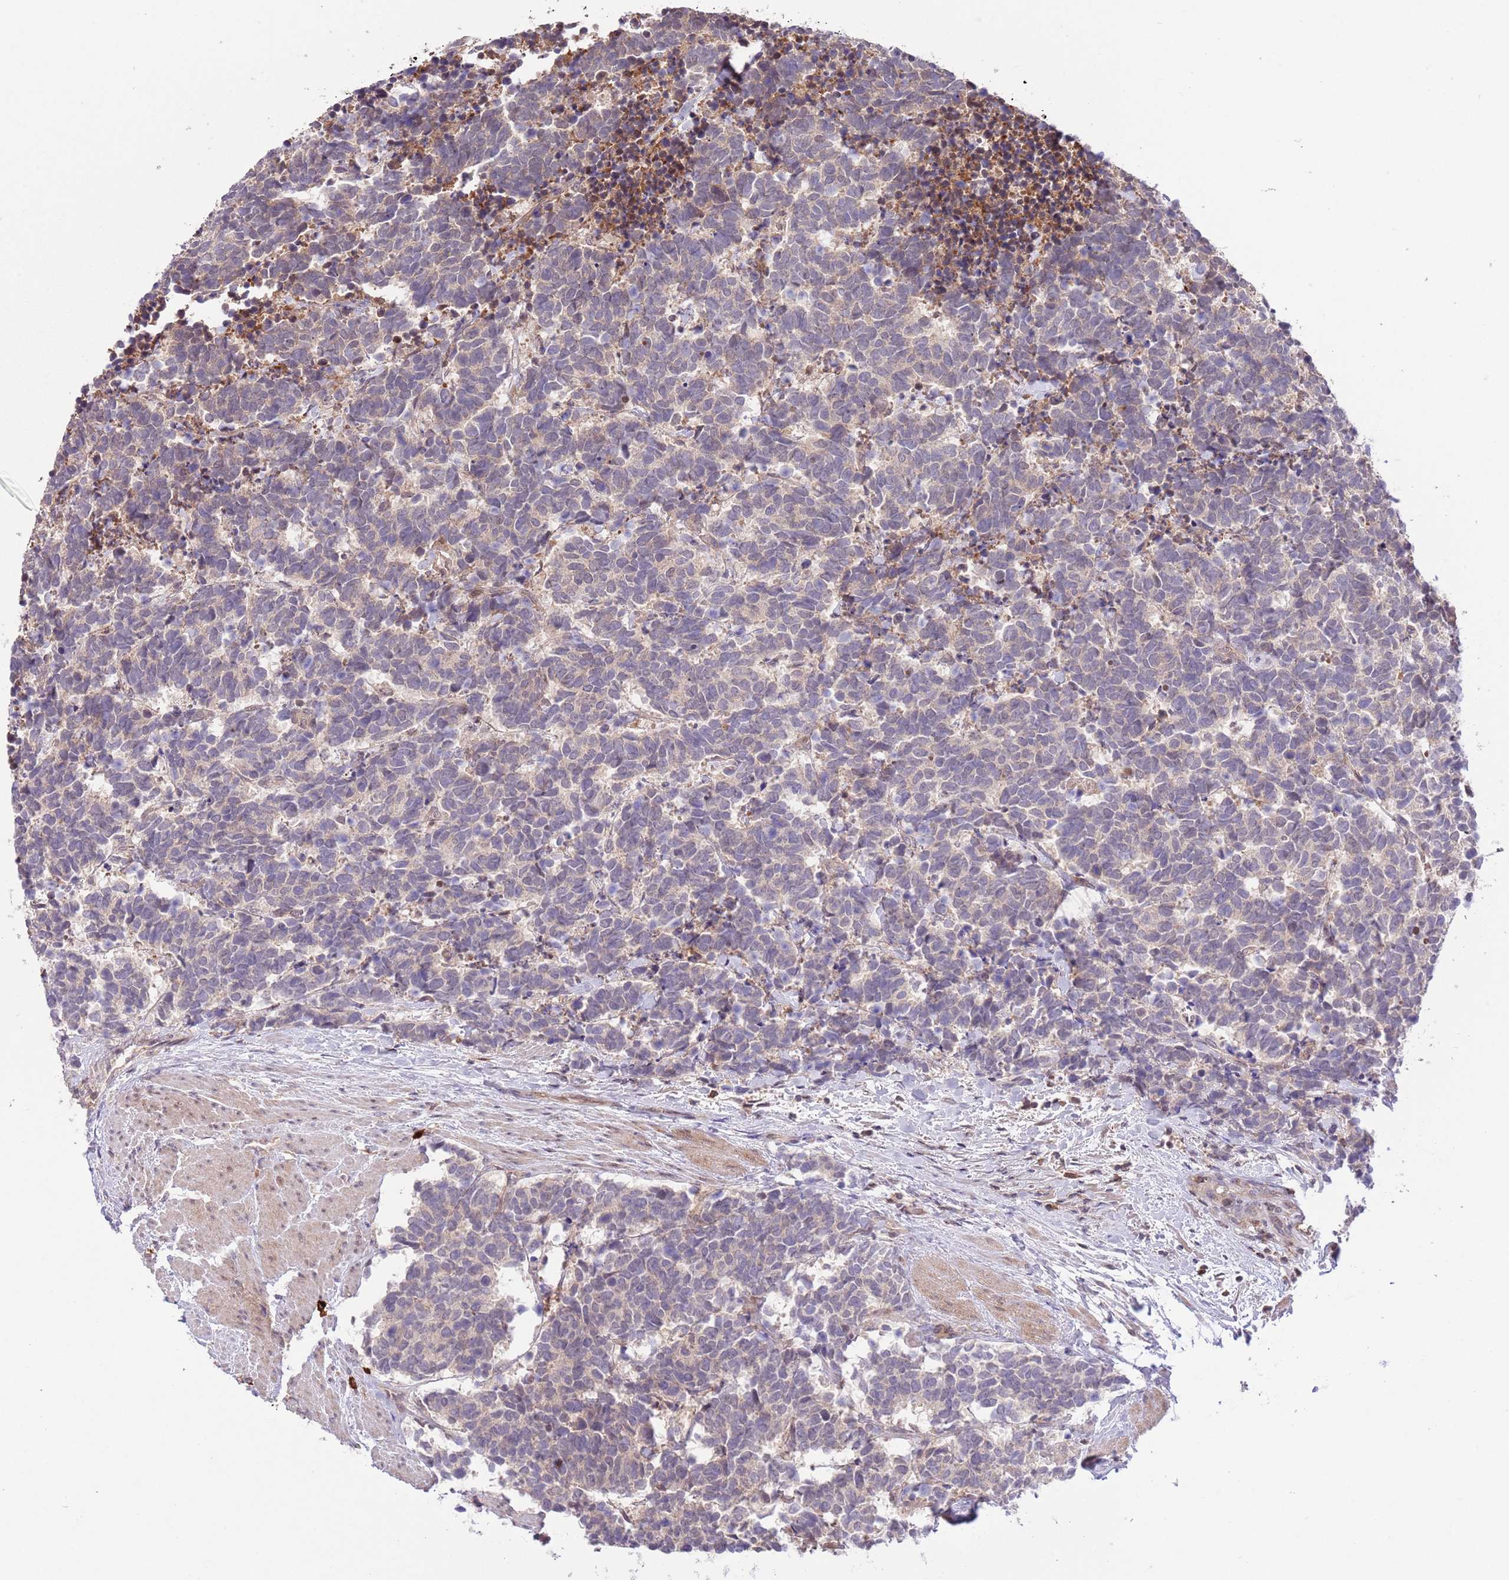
{"staining": {"intensity": "weak", "quantity": "25%-75%", "location": "cytoplasmic/membranous"}, "tissue": "carcinoid", "cell_type": "Tumor cells", "image_type": "cancer", "snomed": [{"axis": "morphology", "description": "Carcinoma, NOS"}, {"axis": "morphology", "description": "Carcinoid, malignant, NOS"}, {"axis": "topography", "description": "Prostate"}], "caption": "This image displays IHC staining of carcinoid, with low weak cytoplasmic/membranous positivity in about 25%-75% of tumor cells.", "gene": "HDHD2", "patient": {"sex": "male", "age": 57}}